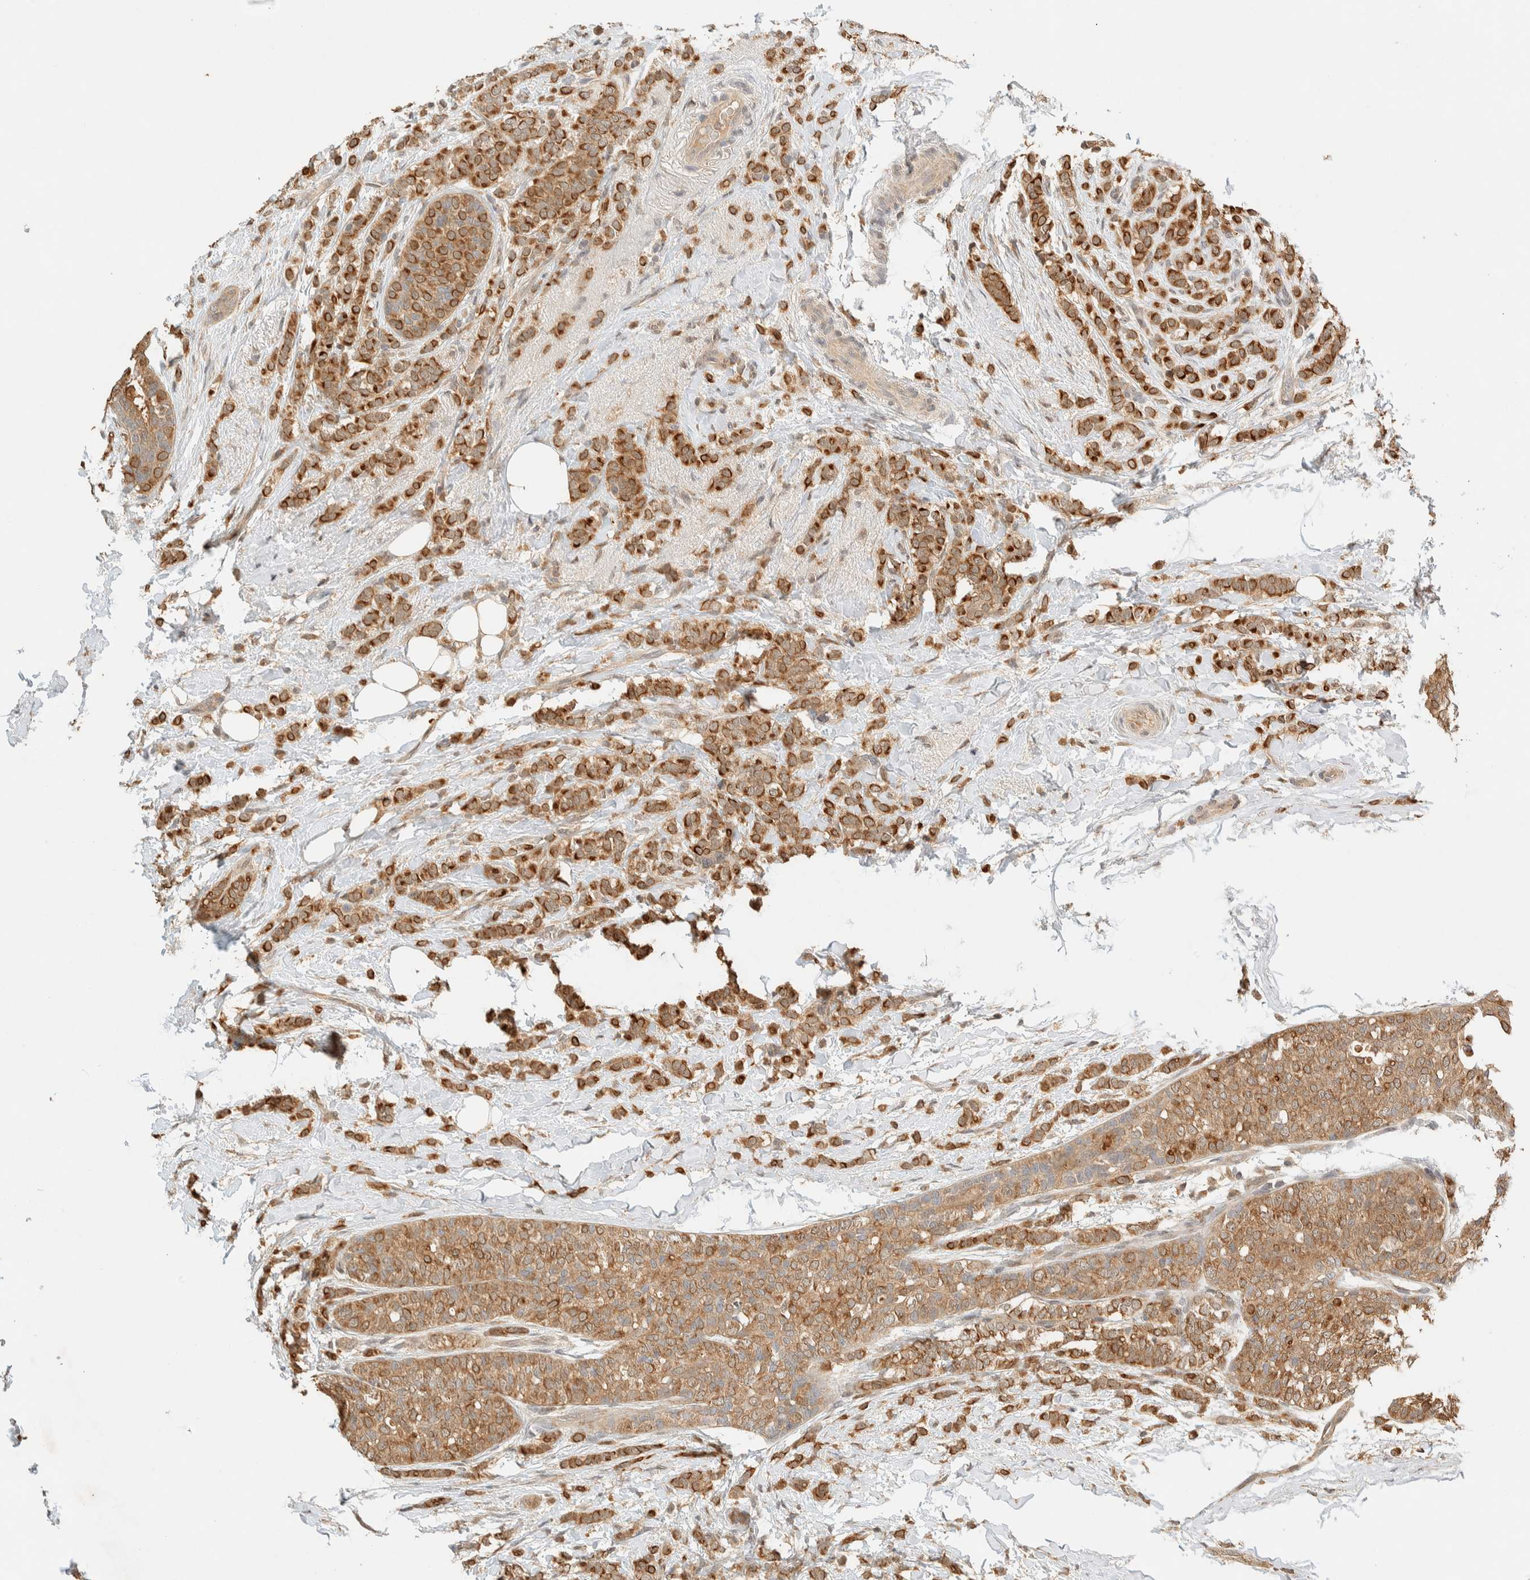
{"staining": {"intensity": "strong", "quantity": ">75%", "location": "cytoplasmic/membranous"}, "tissue": "breast cancer", "cell_type": "Tumor cells", "image_type": "cancer", "snomed": [{"axis": "morphology", "description": "Lobular carcinoma"}, {"axis": "topography", "description": "Breast"}], "caption": "DAB (3,3'-diaminobenzidine) immunohistochemical staining of human breast cancer exhibits strong cytoplasmic/membranous protein positivity in approximately >75% of tumor cells.", "gene": "ZBTB34", "patient": {"sex": "female", "age": 50}}